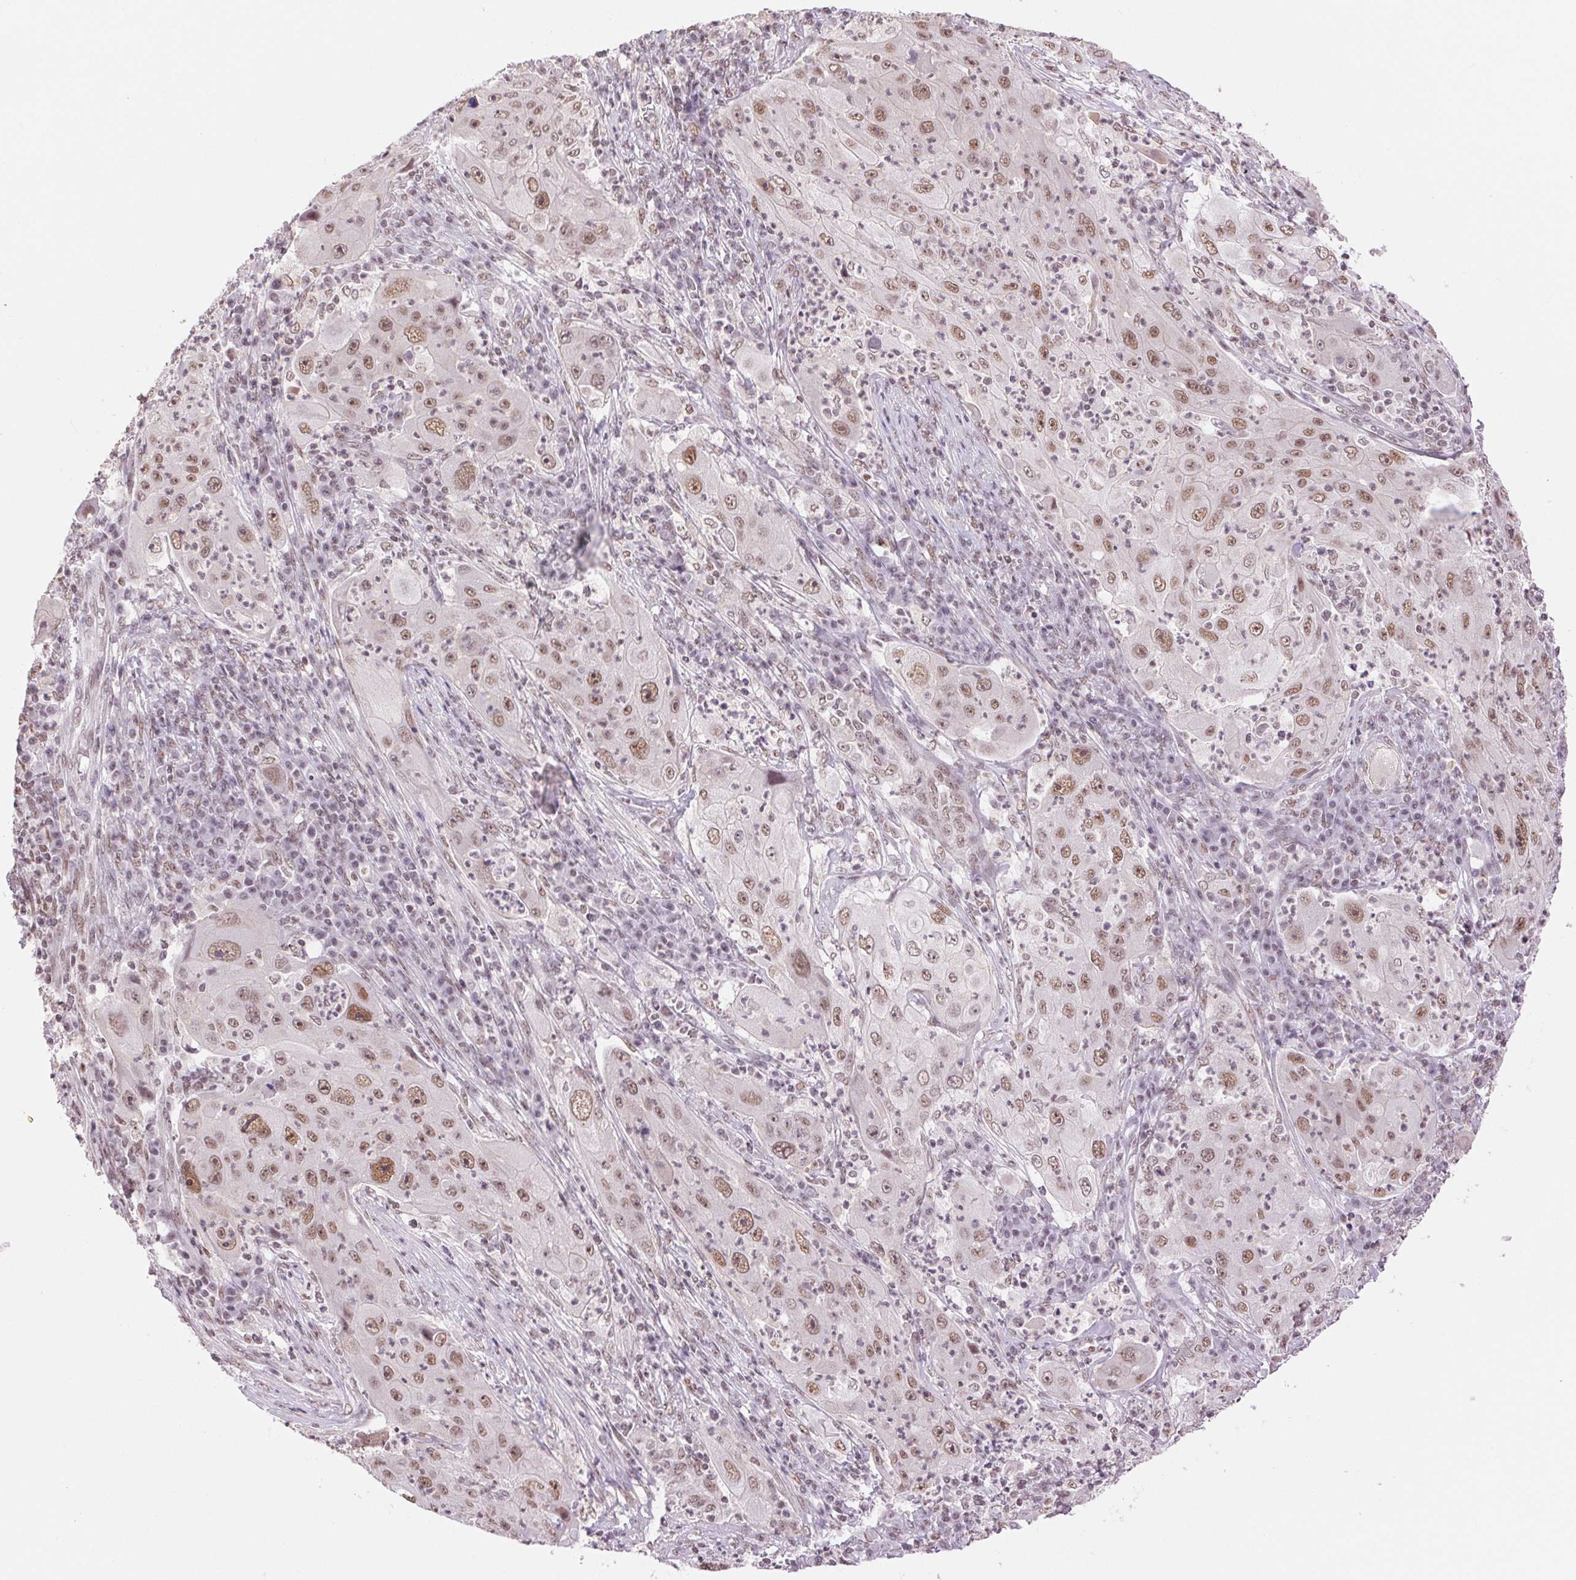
{"staining": {"intensity": "moderate", "quantity": ">75%", "location": "nuclear"}, "tissue": "lung cancer", "cell_type": "Tumor cells", "image_type": "cancer", "snomed": [{"axis": "morphology", "description": "Squamous cell carcinoma, NOS"}, {"axis": "topography", "description": "Lung"}], "caption": "Human lung squamous cell carcinoma stained with a protein marker displays moderate staining in tumor cells.", "gene": "RPRD1B", "patient": {"sex": "female", "age": 59}}